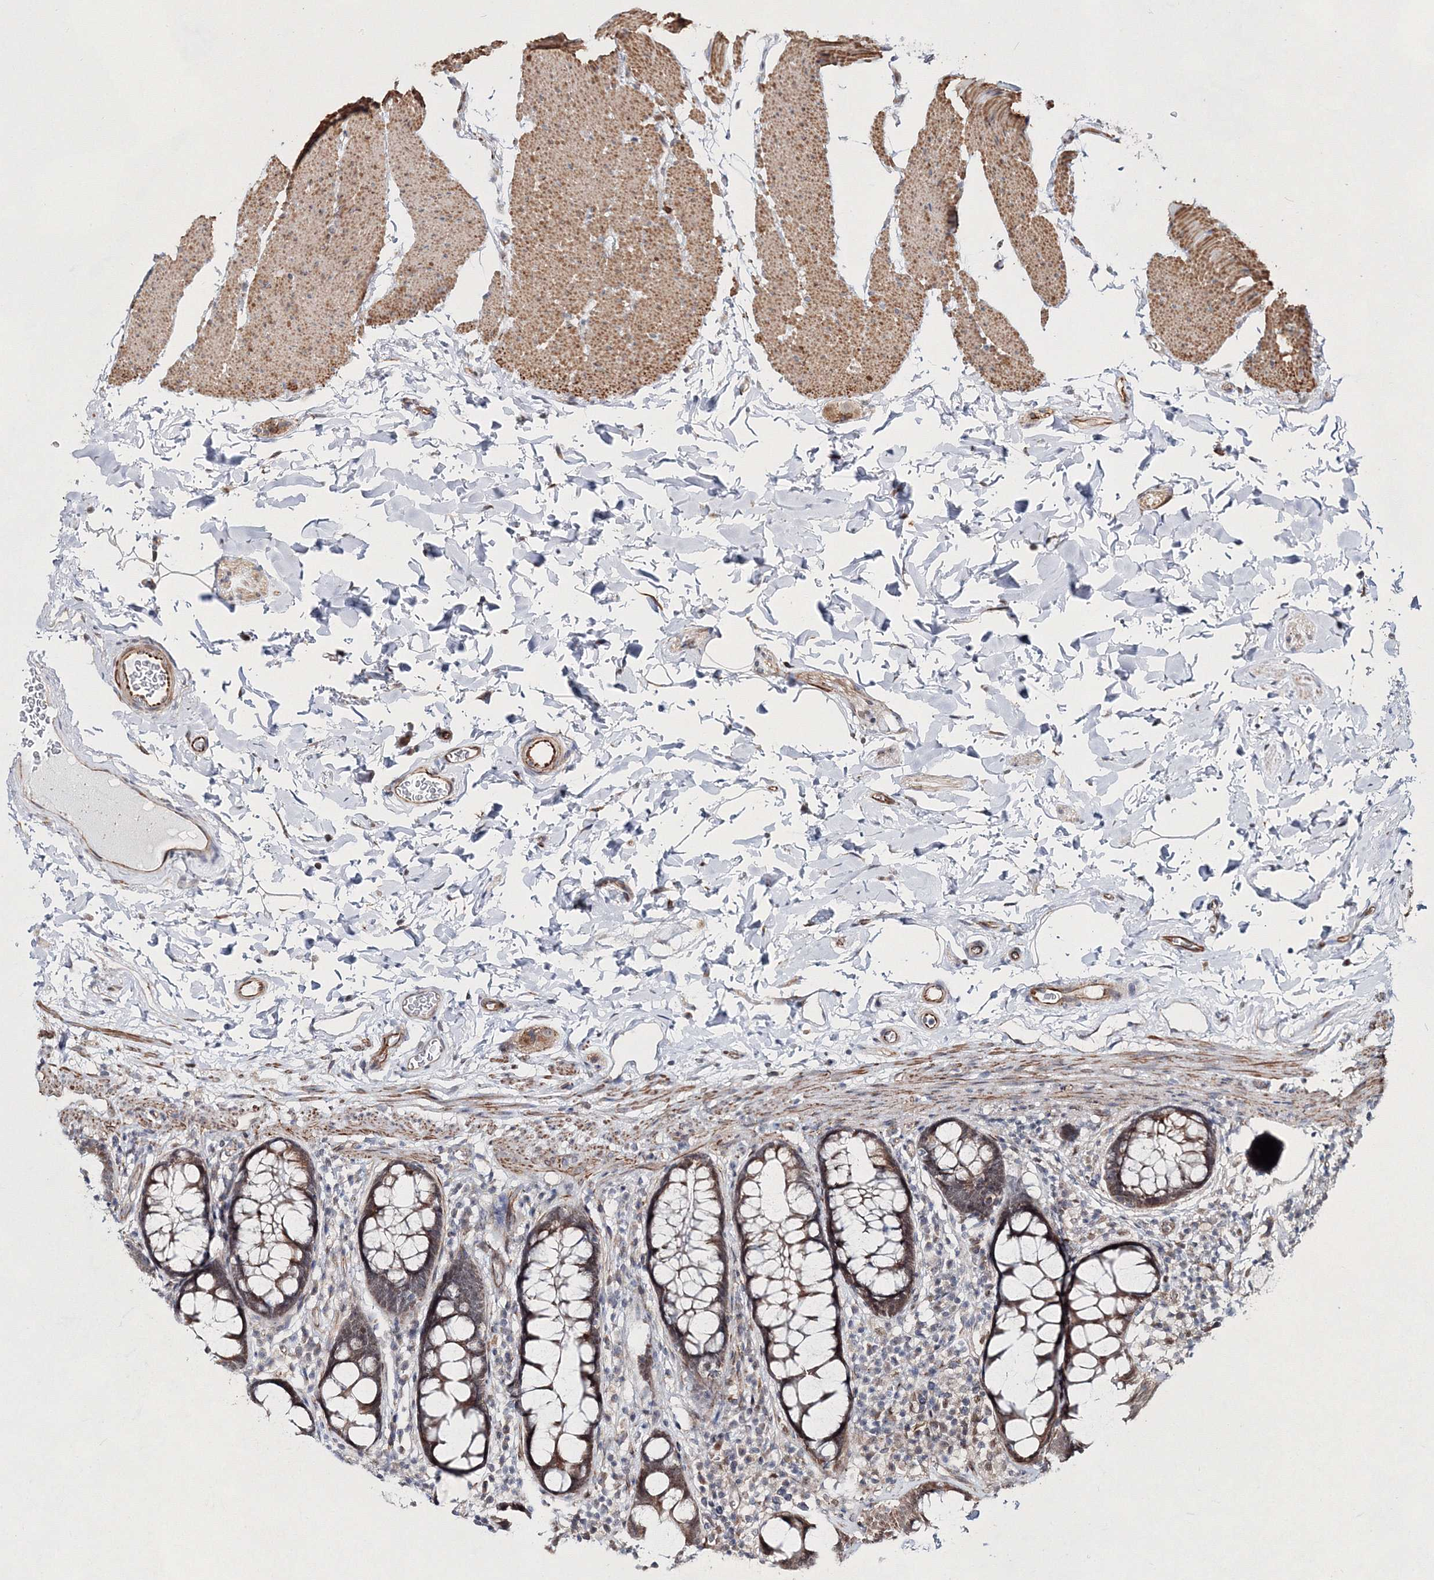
{"staining": {"intensity": "strong", "quantity": ">75%", "location": "cytoplasmic/membranous"}, "tissue": "colon", "cell_type": "Endothelial cells", "image_type": "normal", "snomed": [{"axis": "morphology", "description": "Normal tissue, NOS"}, {"axis": "topography", "description": "Colon"}], "caption": "Colon stained with immunohistochemistry (IHC) shows strong cytoplasmic/membranous staining in approximately >75% of endothelial cells. The staining is performed using DAB brown chromogen to label protein expression. The nuclei are counter-stained blue using hematoxylin.", "gene": "SNIP1", "patient": {"sex": "female", "age": 80}}